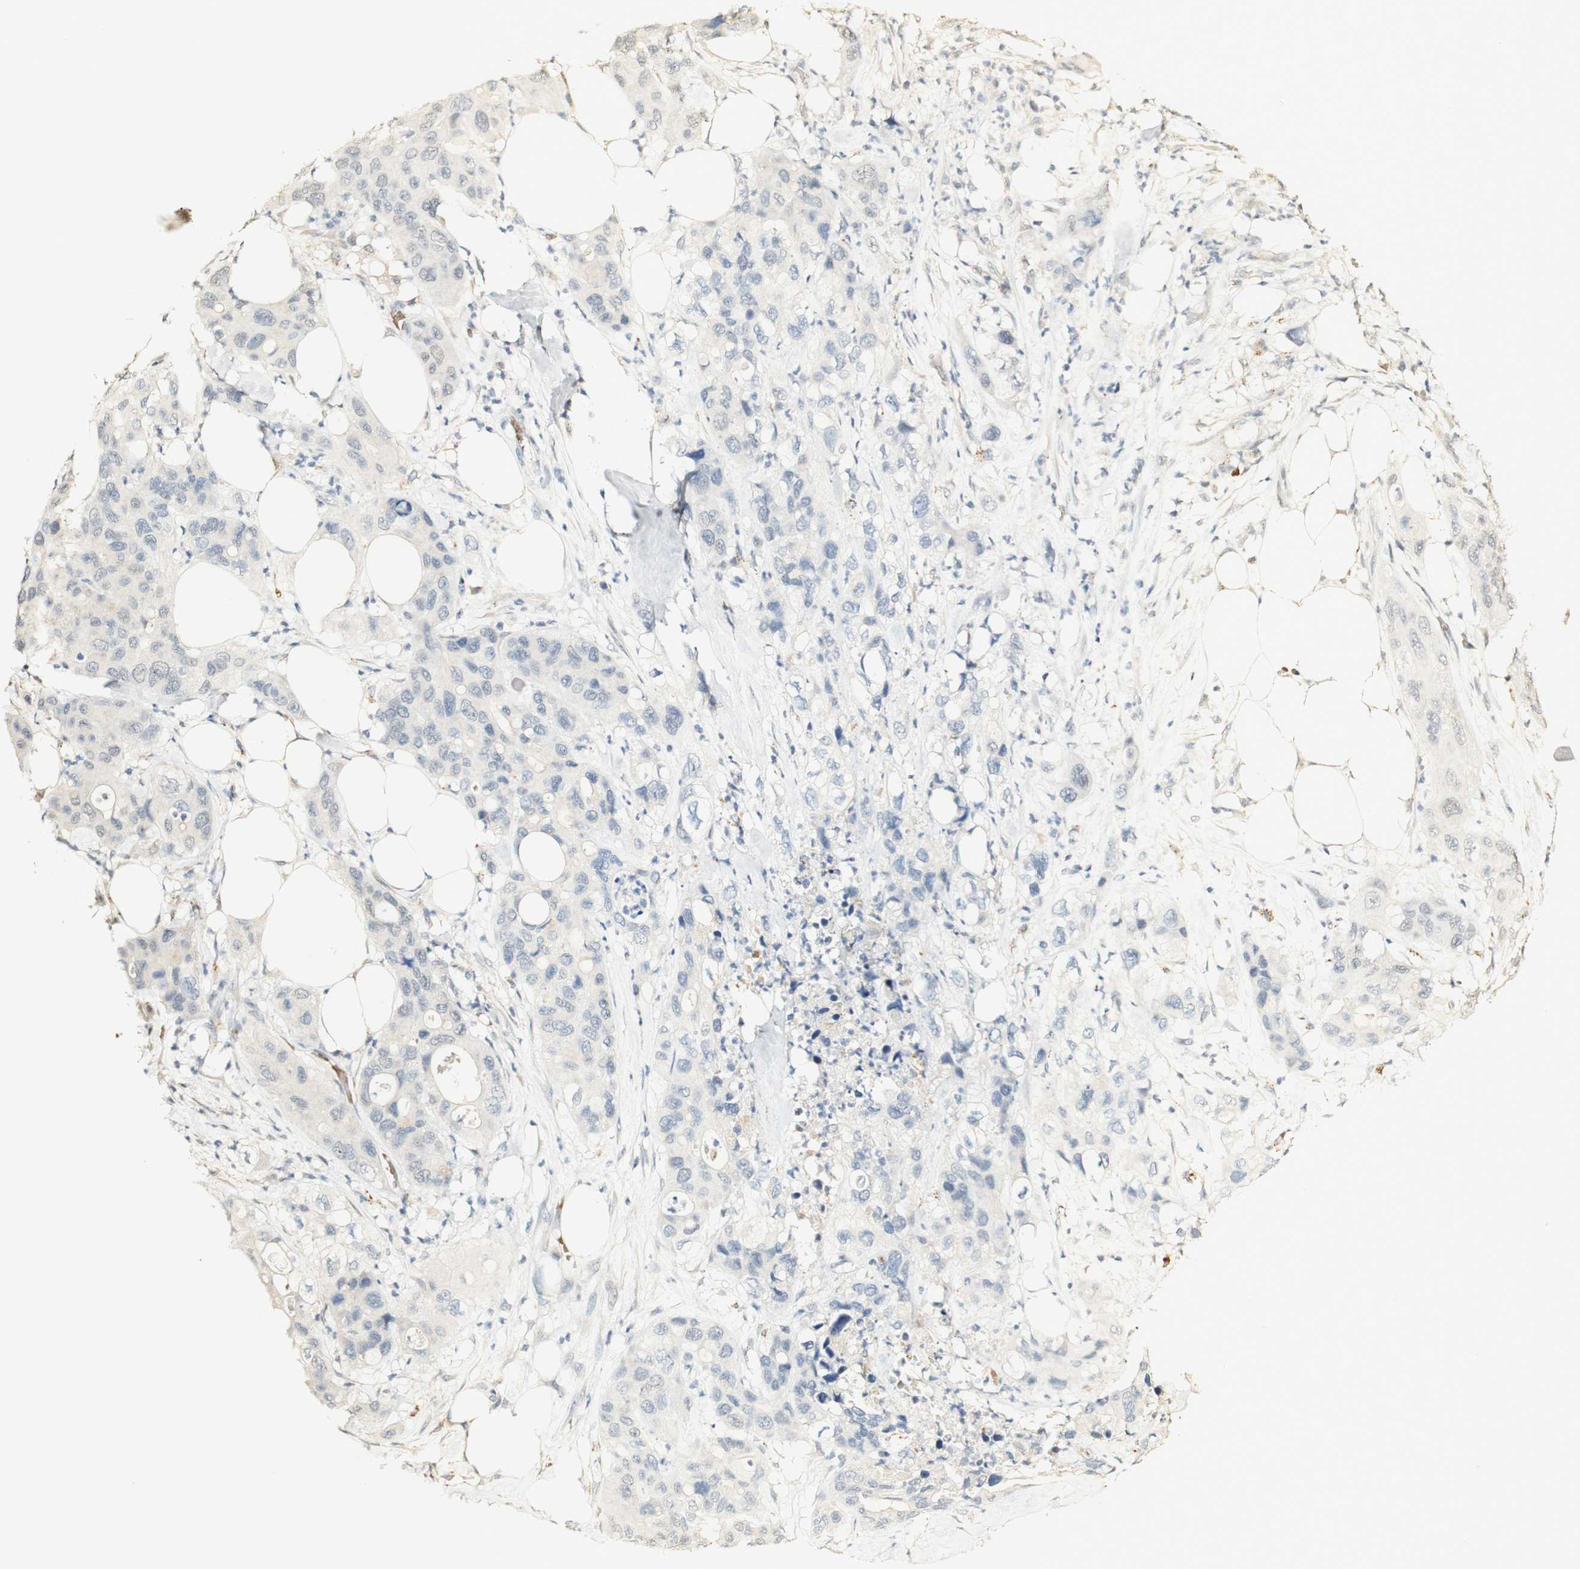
{"staining": {"intensity": "negative", "quantity": "none", "location": "none"}, "tissue": "pancreatic cancer", "cell_type": "Tumor cells", "image_type": "cancer", "snomed": [{"axis": "morphology", "description": "Adenocarcinoma, NOS"}, {"axis": "topography", "description": "Pancreas"}], "caption": "A high-resolution micrograph shows immunohistochemistry staining of pancreatic adenocarcinoma, which exhibits no significant expression in tumor cells. The staining was performed using DAB to visualize the protein expression in brown, while the nuclei were stained in blue with hematoxylin (Magnification: 20x).", "gene": "SYT7", "patient": {"sex": "female", "age": 71}}